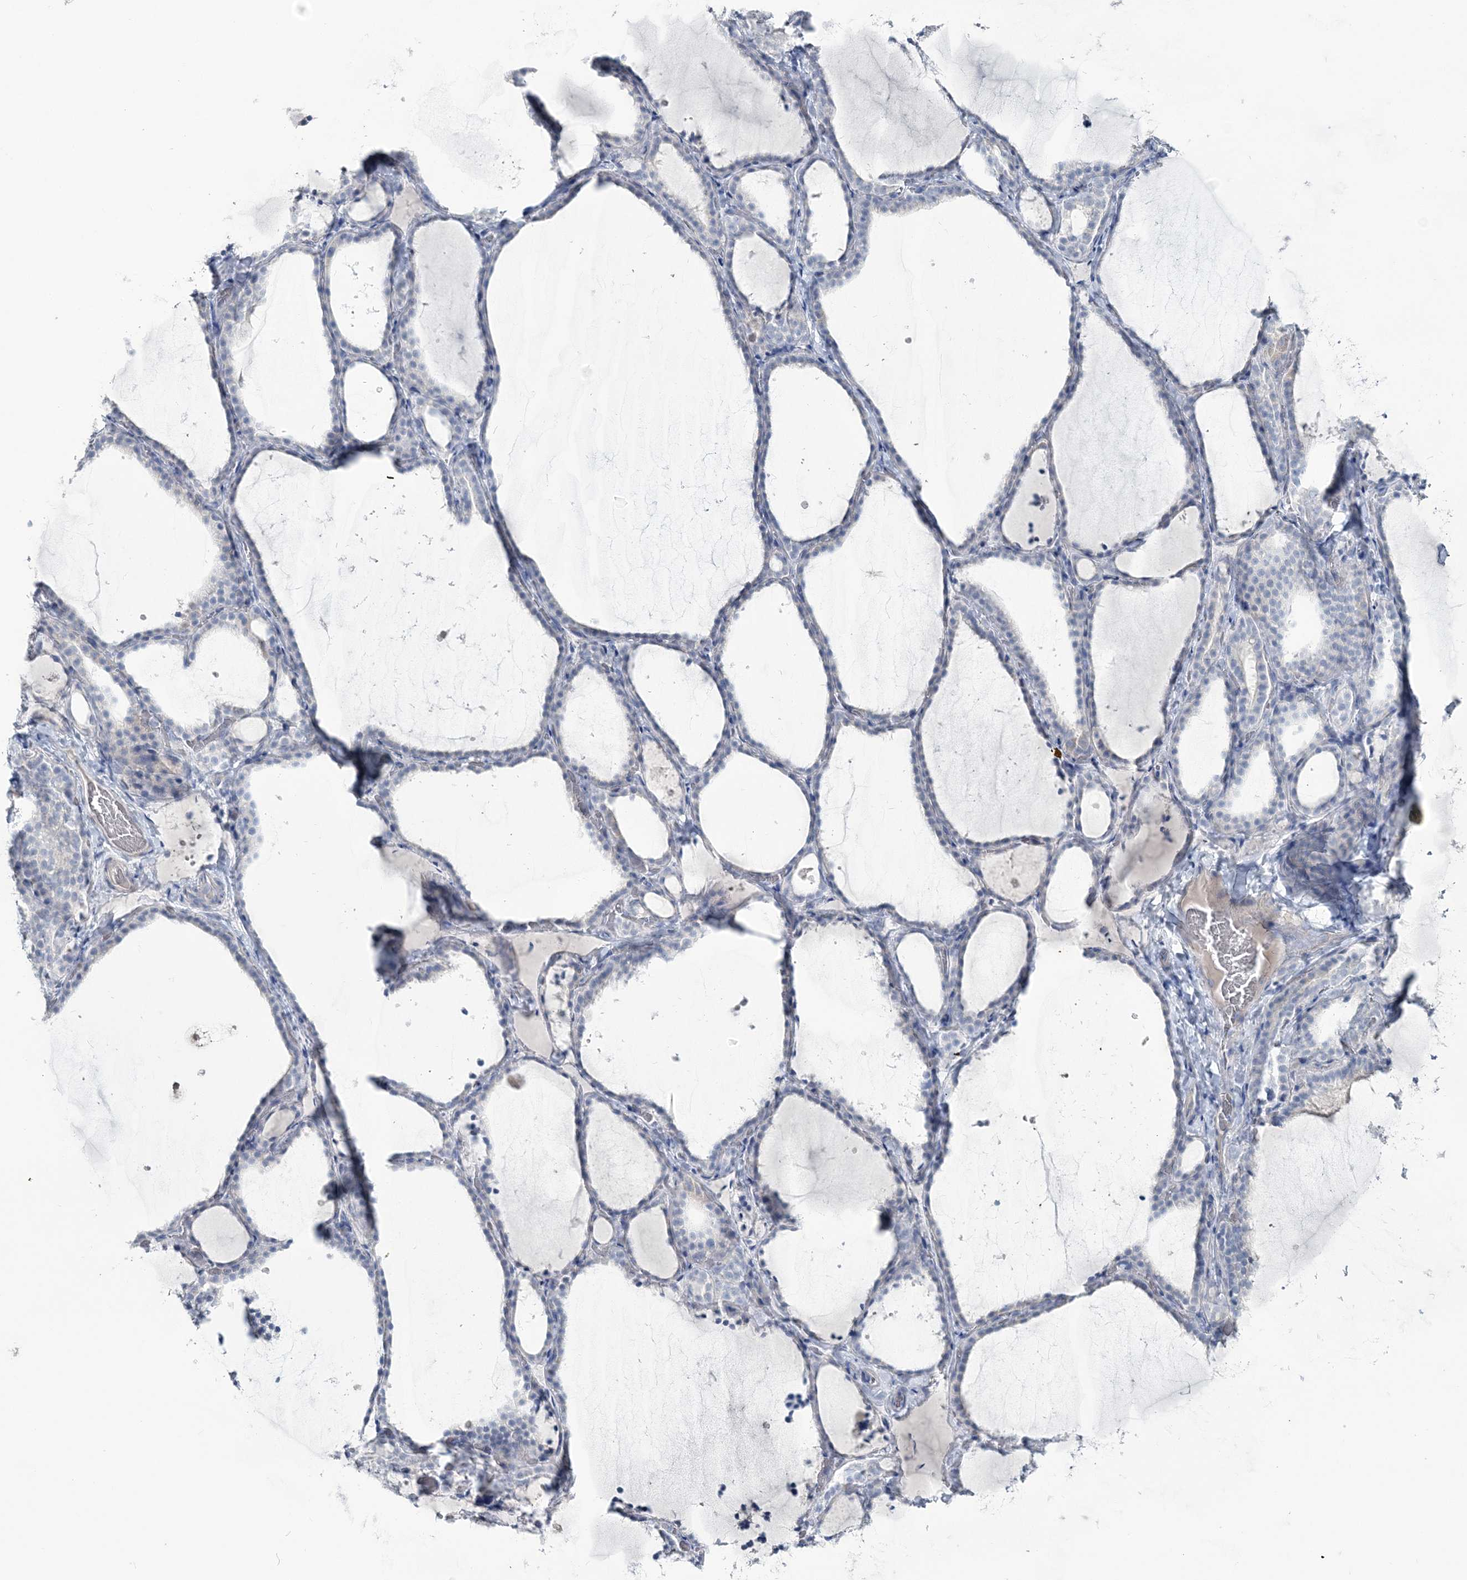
{"staining": {"intensity": "negative", "quantity": "none", "location": "none"}, "tissue": "thyroid gland", "cell_type": "Glandular cells", "image_type": "normal", "snomed": [{"axis": "morphology", "description": "Normal tissue, NOS"}, {"axis": "topography", "description": "Thyroid gland"}], "caption": "Immunohistochemistry (IHC) image of unremarkable thyroid gland: thyroid gland stained with DAB exhibits no significant protein staining in glandular cells.", "gene": "CYP3A4", "patient": {"sex": "female", "age": 22}}